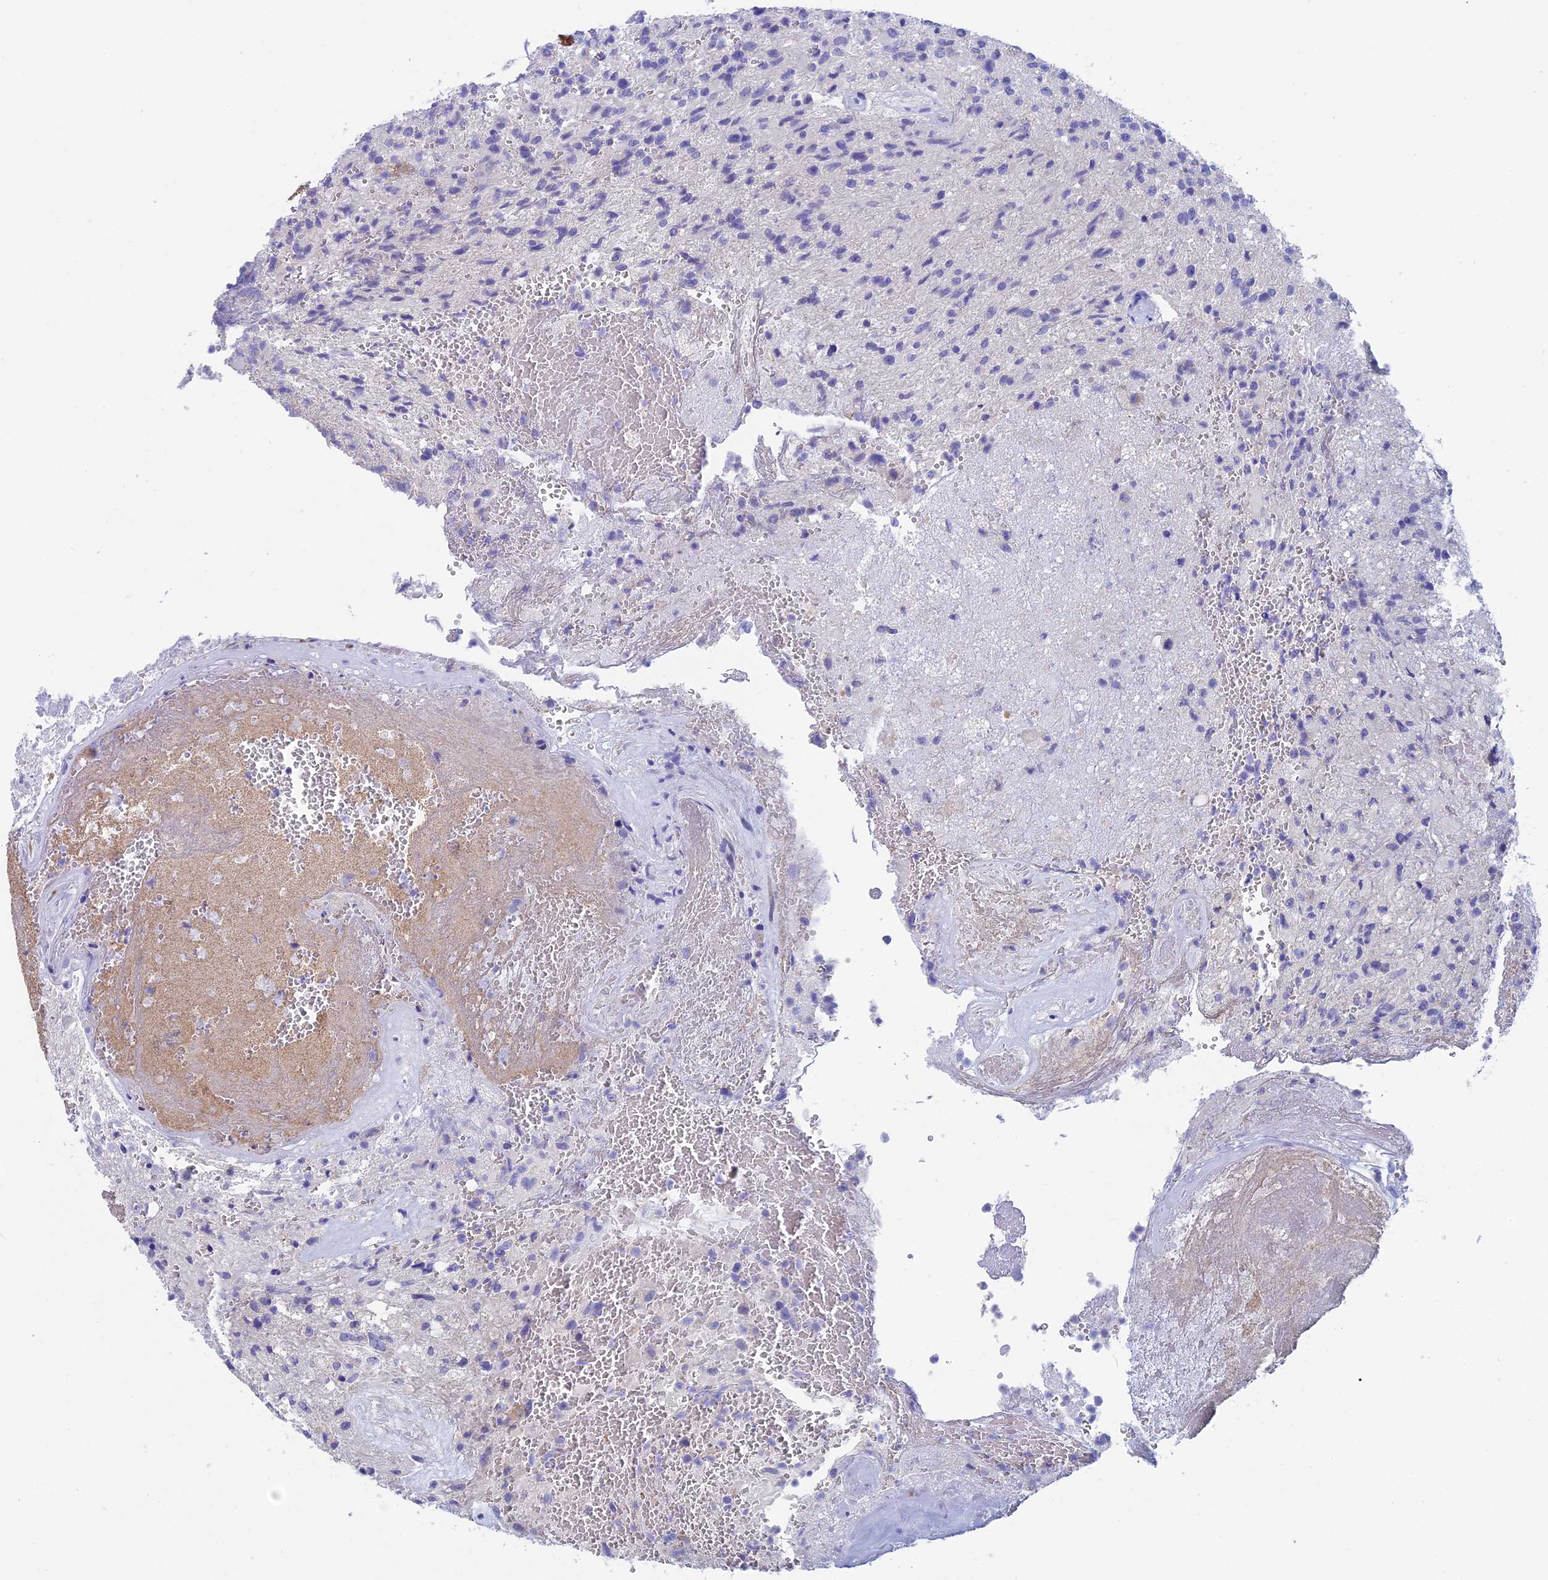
{"staining": {"intensity": "negative", "quantity": "none", "location": "none"}, "tissue": "glioma", "cell_type": "Tumor cells", "image_type": "cancer", "snomed": [{"axis": "morphology", "description": "Glioma, malignant, High grade"}, {"axis": "topography", "description": "Brain"}], "caption": "The immunohistochemistry photomicrograph has no significant staining in tumor cells of glioma tissue.", "gene": "ADH7", "patient": {"sex": "male", "age": 56}}